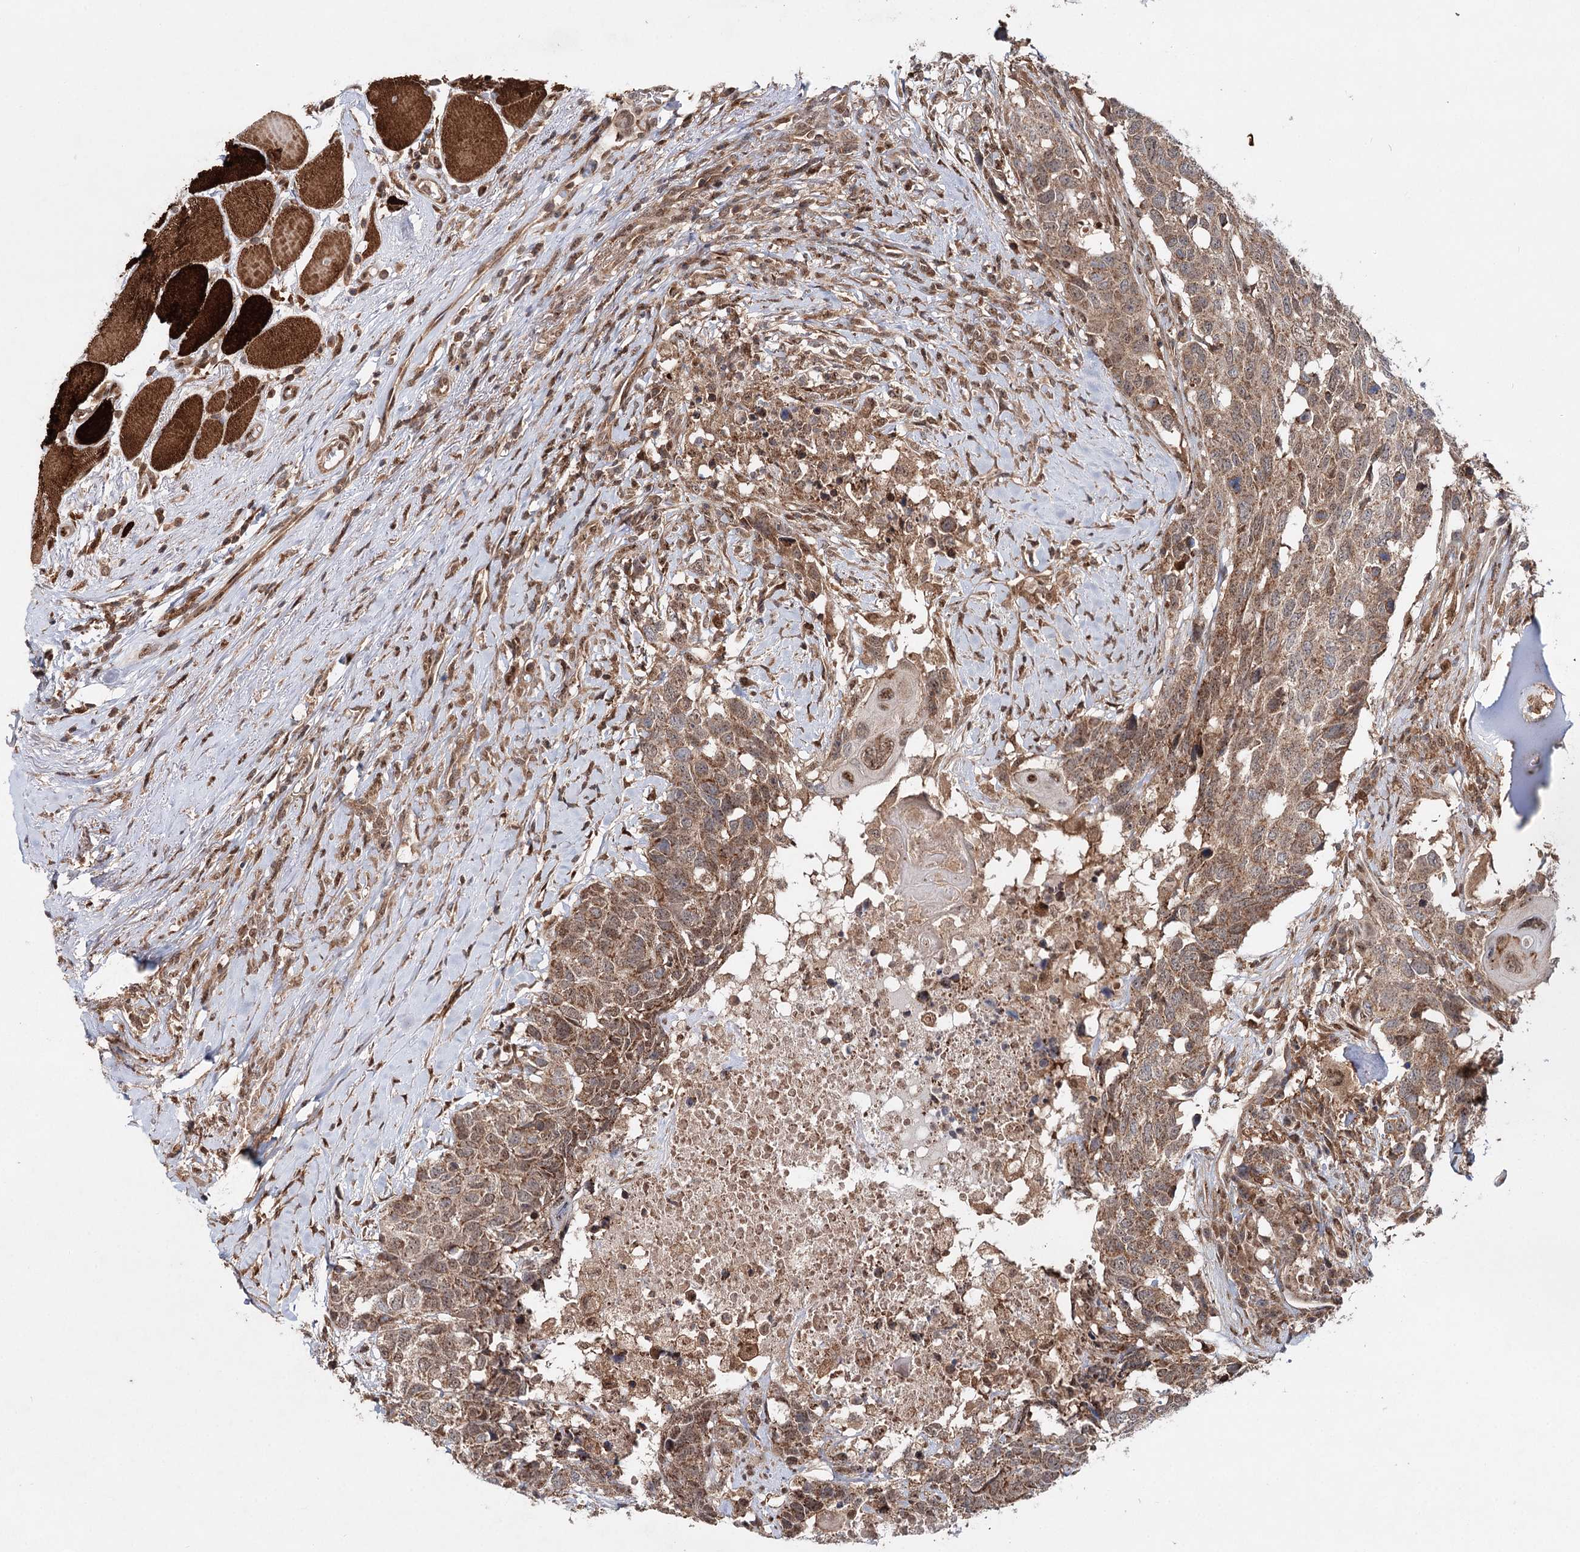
{"staining": {"intensity": "moderate", "quantity": ">75%", "location": "cytoplasmic/membranous"}, "tissue": "head and neck cancer", "cell_type": "Tumor cells", "image_type": "cancer", "snomed": [{"axis": "morphology", "description": "Squamous cell carcinoma, NOS"}, {"axis": "topography", "description": "Head-Neck"}], "caption": "IHC of squamous cell carcinoma (head and neck) demonstrates medium levels of moderate cytoplasmic/membranous expression in approximately >75% of tumor cells.", "gene": "C12orf4", "patient": {"sex": "male", "age": 66}}